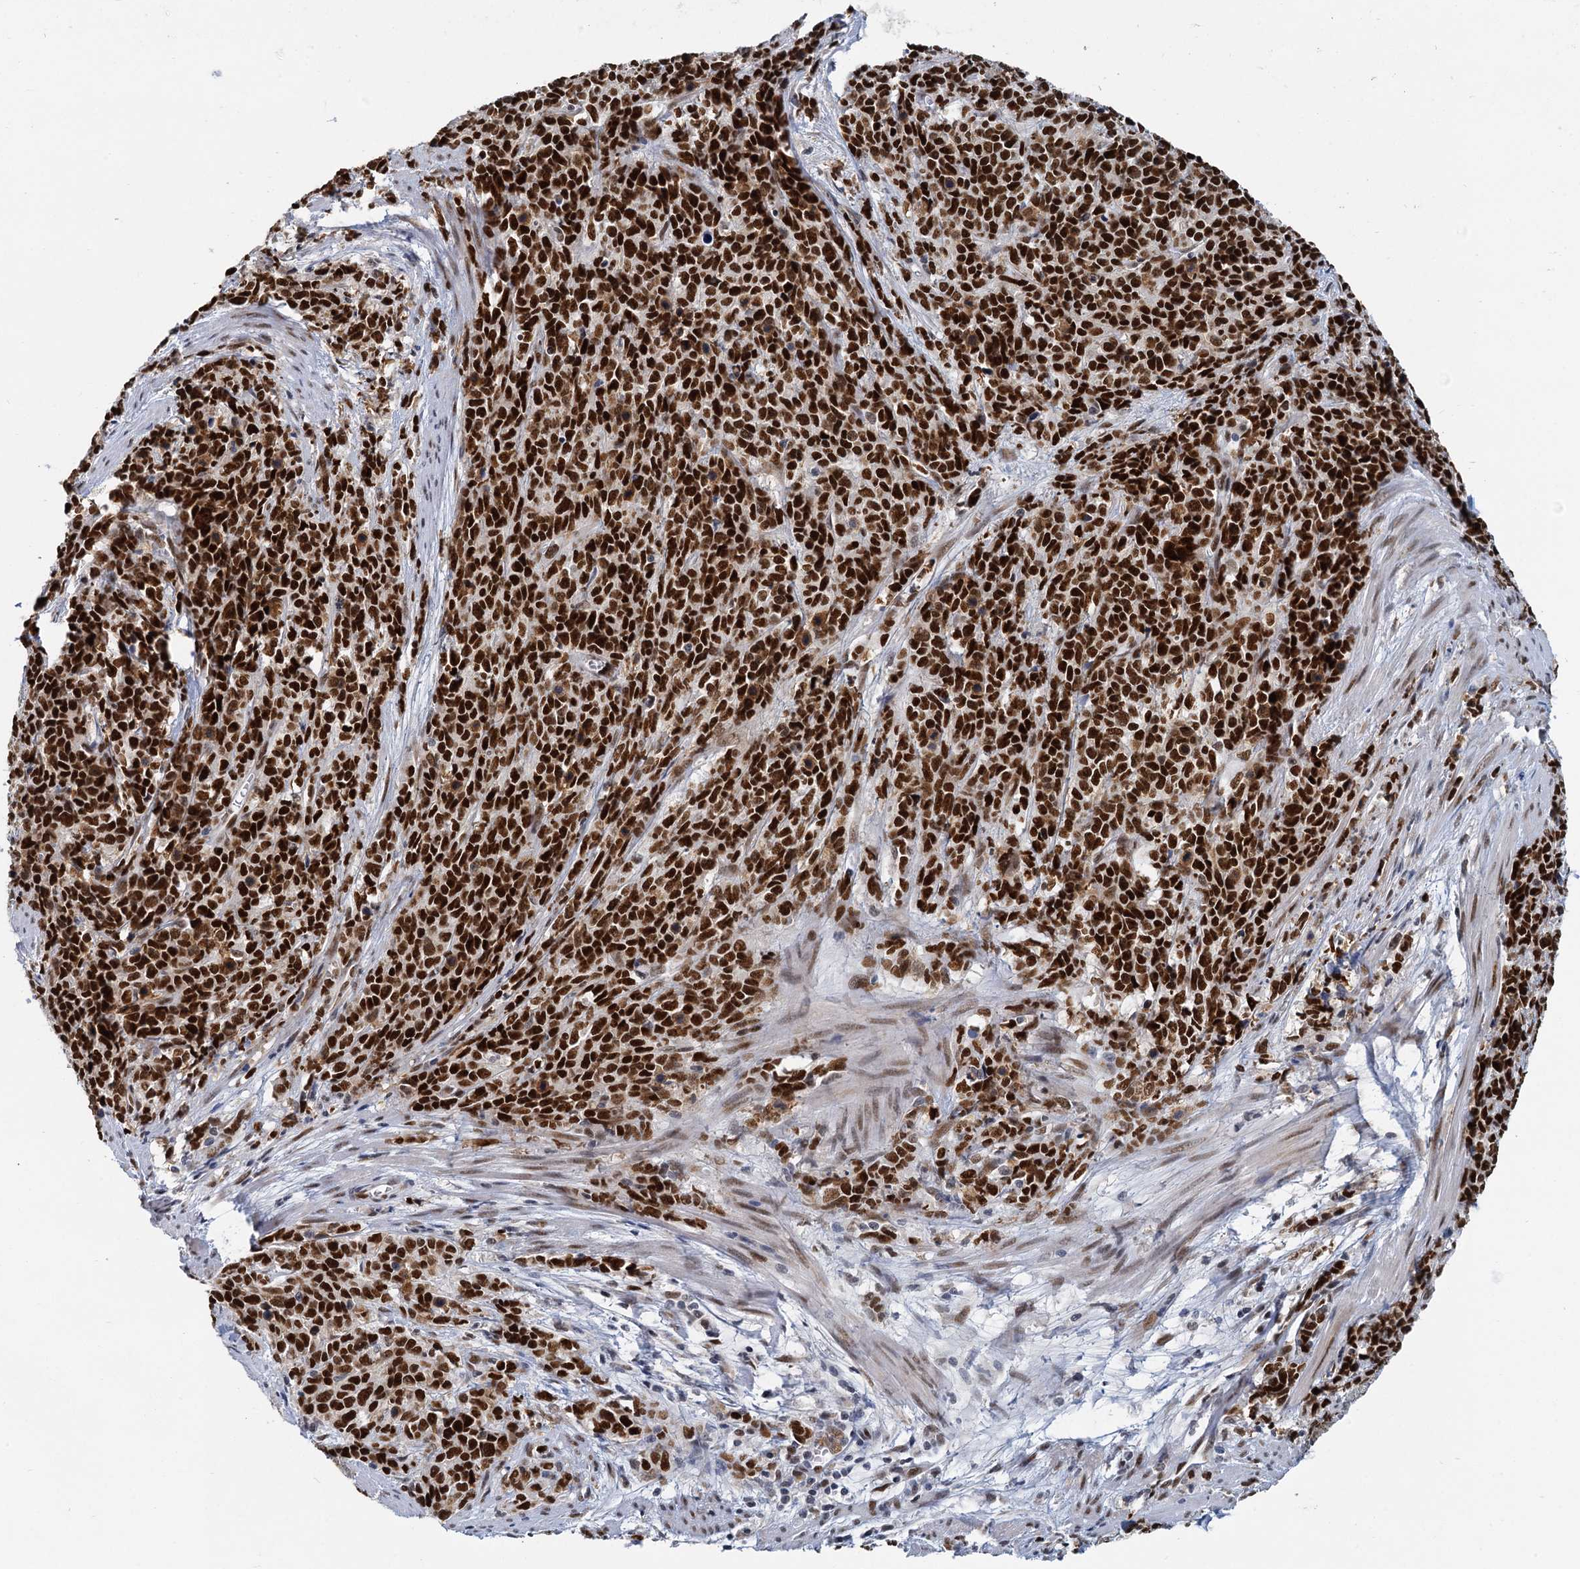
{"staining": {"intensity": "strong", "quantity": ">75%", "location": "nuclear"}, "tissue": "cervical cancer", "cell_type": "Tumor cells", "image_type": "cancer", "snomed": [{"axis": "morphology", "description": "Squamous cell carcinoma, NOS"}, {"axis": "topography", "description": "Cervix"}], "caption": "Strong nuclear staining is identified in approximately >75% of tumor cells in cervical squamous cell carcinoma.", "gene": "RPRD1A", "patient": {"sex": "female", "age": 60}}